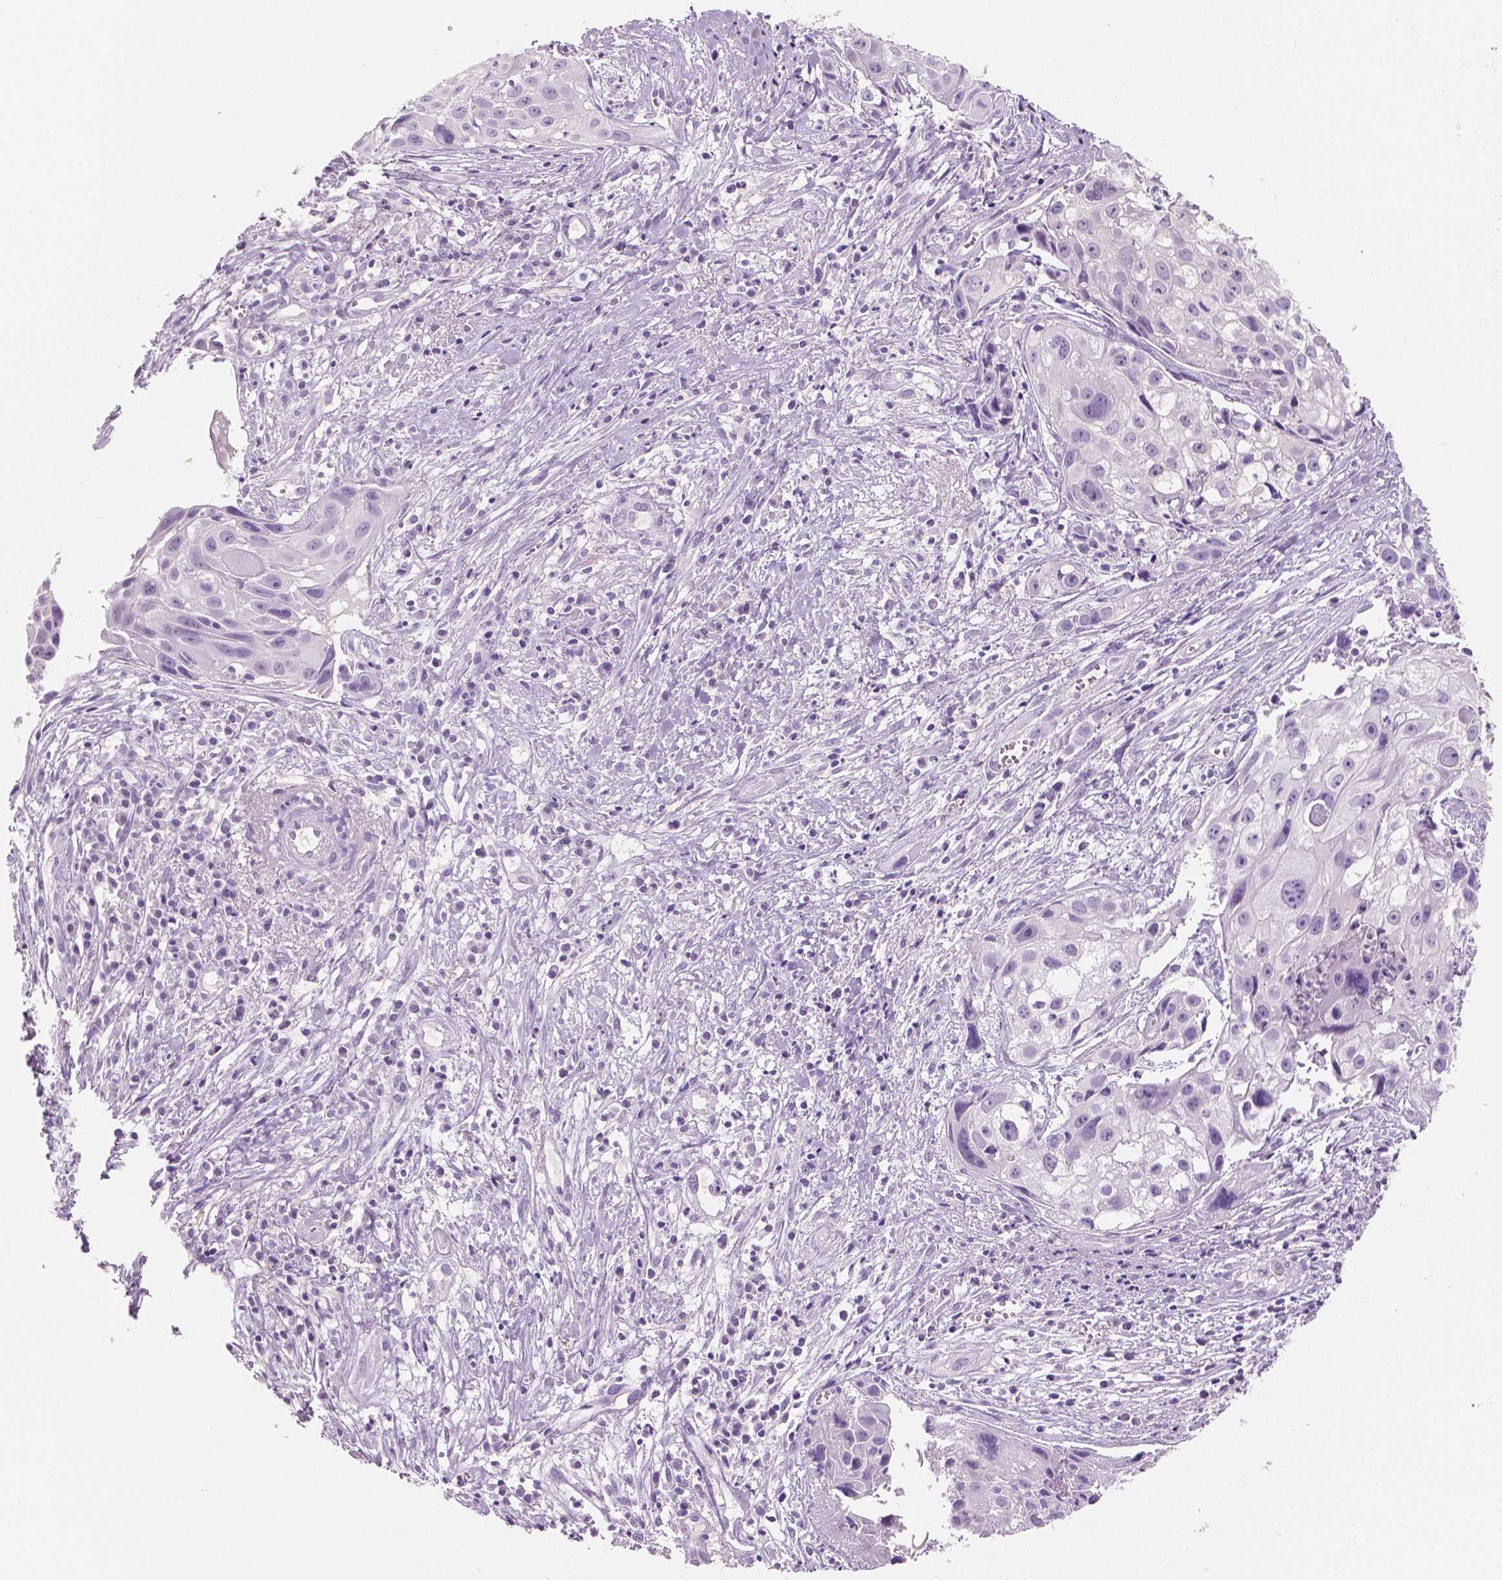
{"staining": {"intensity": "negative", "quantity": "none", "location": "none"}, "tissue": "cervical cancer", "cell_type": "Tumor cells", "image_type": "cancer", "snomed": [{"axis": "morphology", "description": "Squamous cell carcinoma, NOS"}, {"axis": "topography", "description": "Cervix"}], "caption": "DAB immunohistochemical staining of cervical cancer demonstrates no significant expression in tumor cells. The staining is performed using DAB (3,3'-diaminobenzidine) brown chromogen with nuclei counter-stained in using hematoxylin.", "gene": "TKFC", "patient": {"sex": "female", "age": 53}}